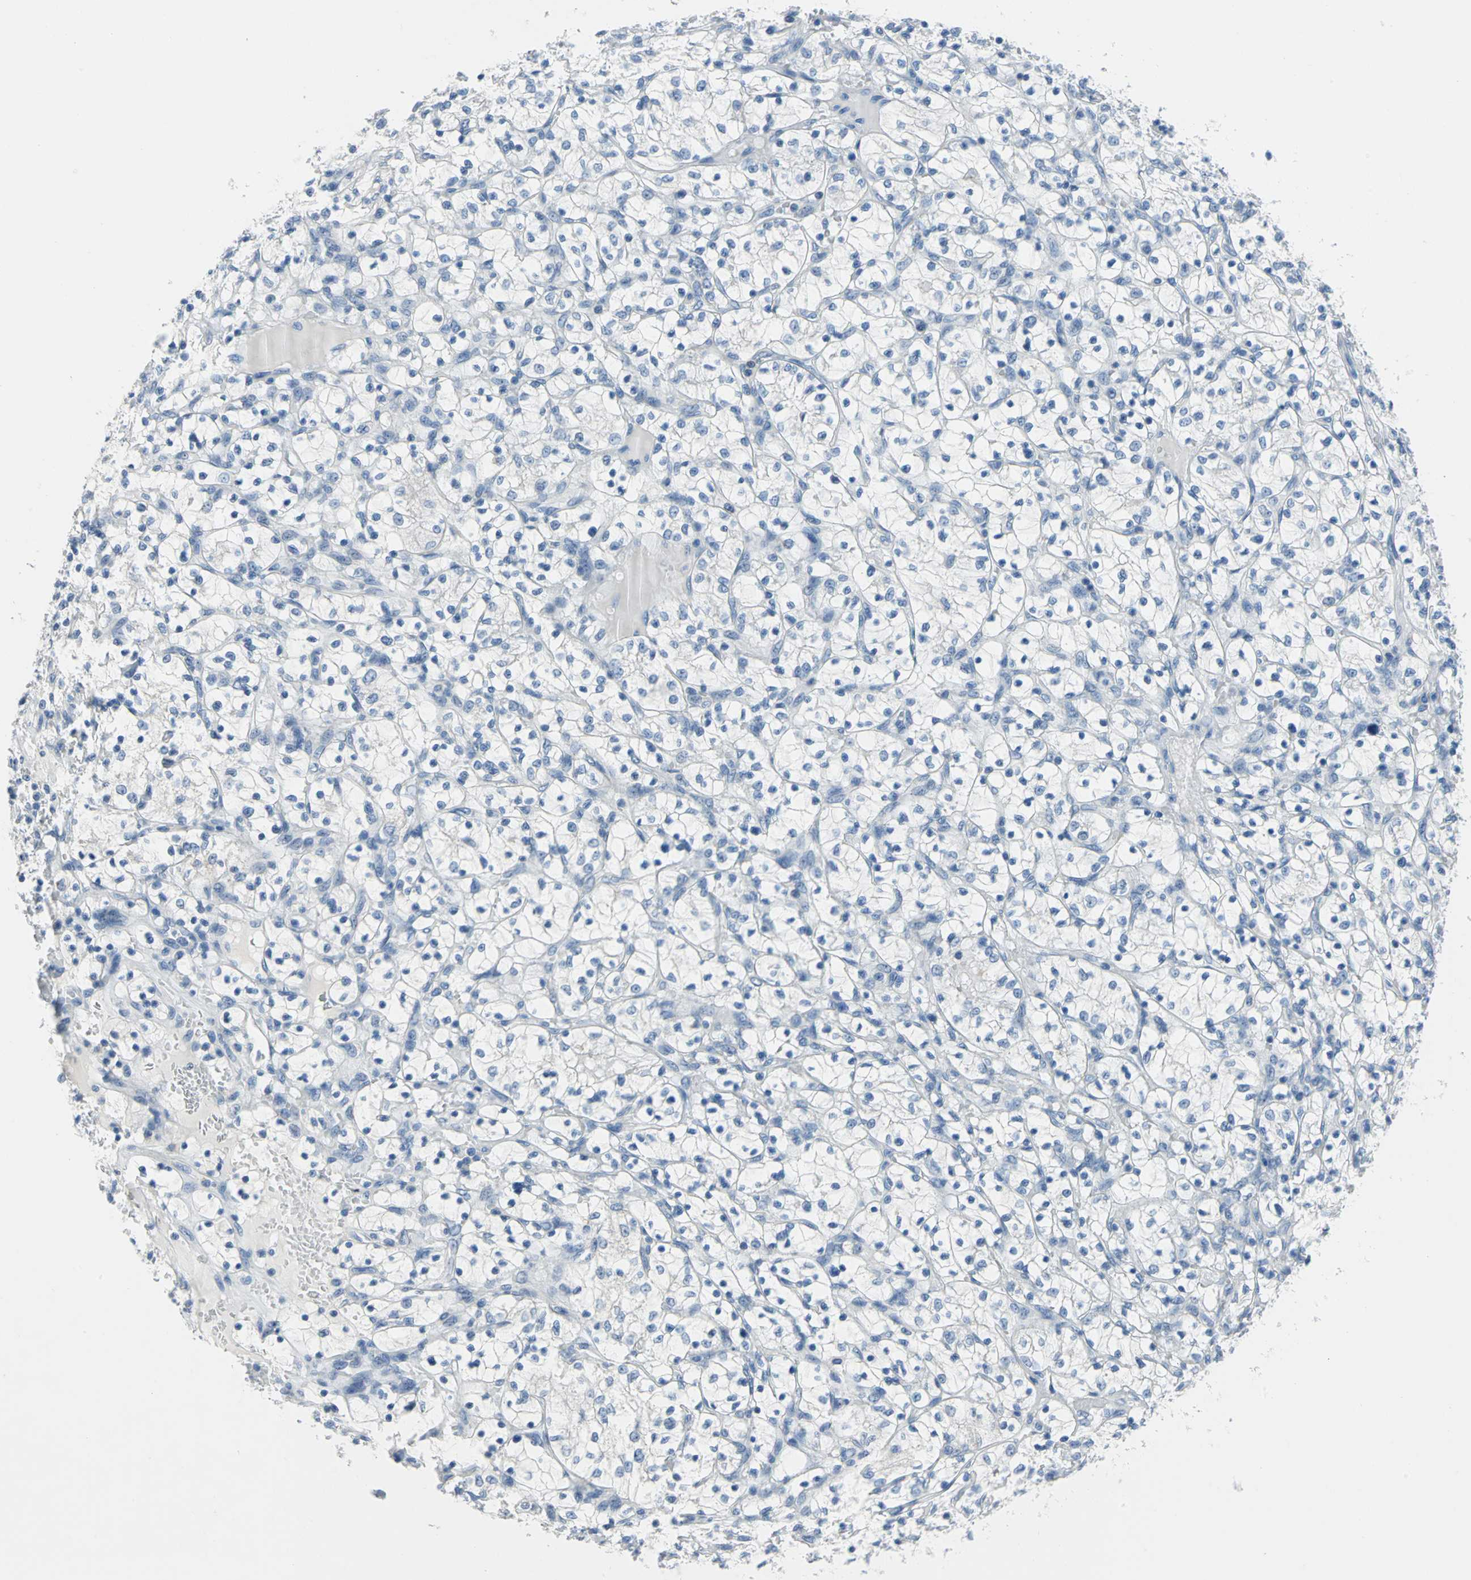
{"staining": {"intensity": "negative", "quantity": "none", "location": "none"}, "tissue": "renal cancer", "cell_type": "Tumor cells", "image_type": "cancer", "snomed": [{"axis": "morphology", "description": "Adenocarcinoma, NOS"}, {"axis": "topography", "description": "Kidney"}], "caption": "Protein analysis of renal adenocarcinoma demonstrates no significant expression in tumor cells. Brightfield microscopy of immunohistochemistry (IHC) stained with DAB (brown) and hematoxylin (blue), captured at high magnification.", "gene": "MUC4", "patient": {"sex": "female", "age": 69}}